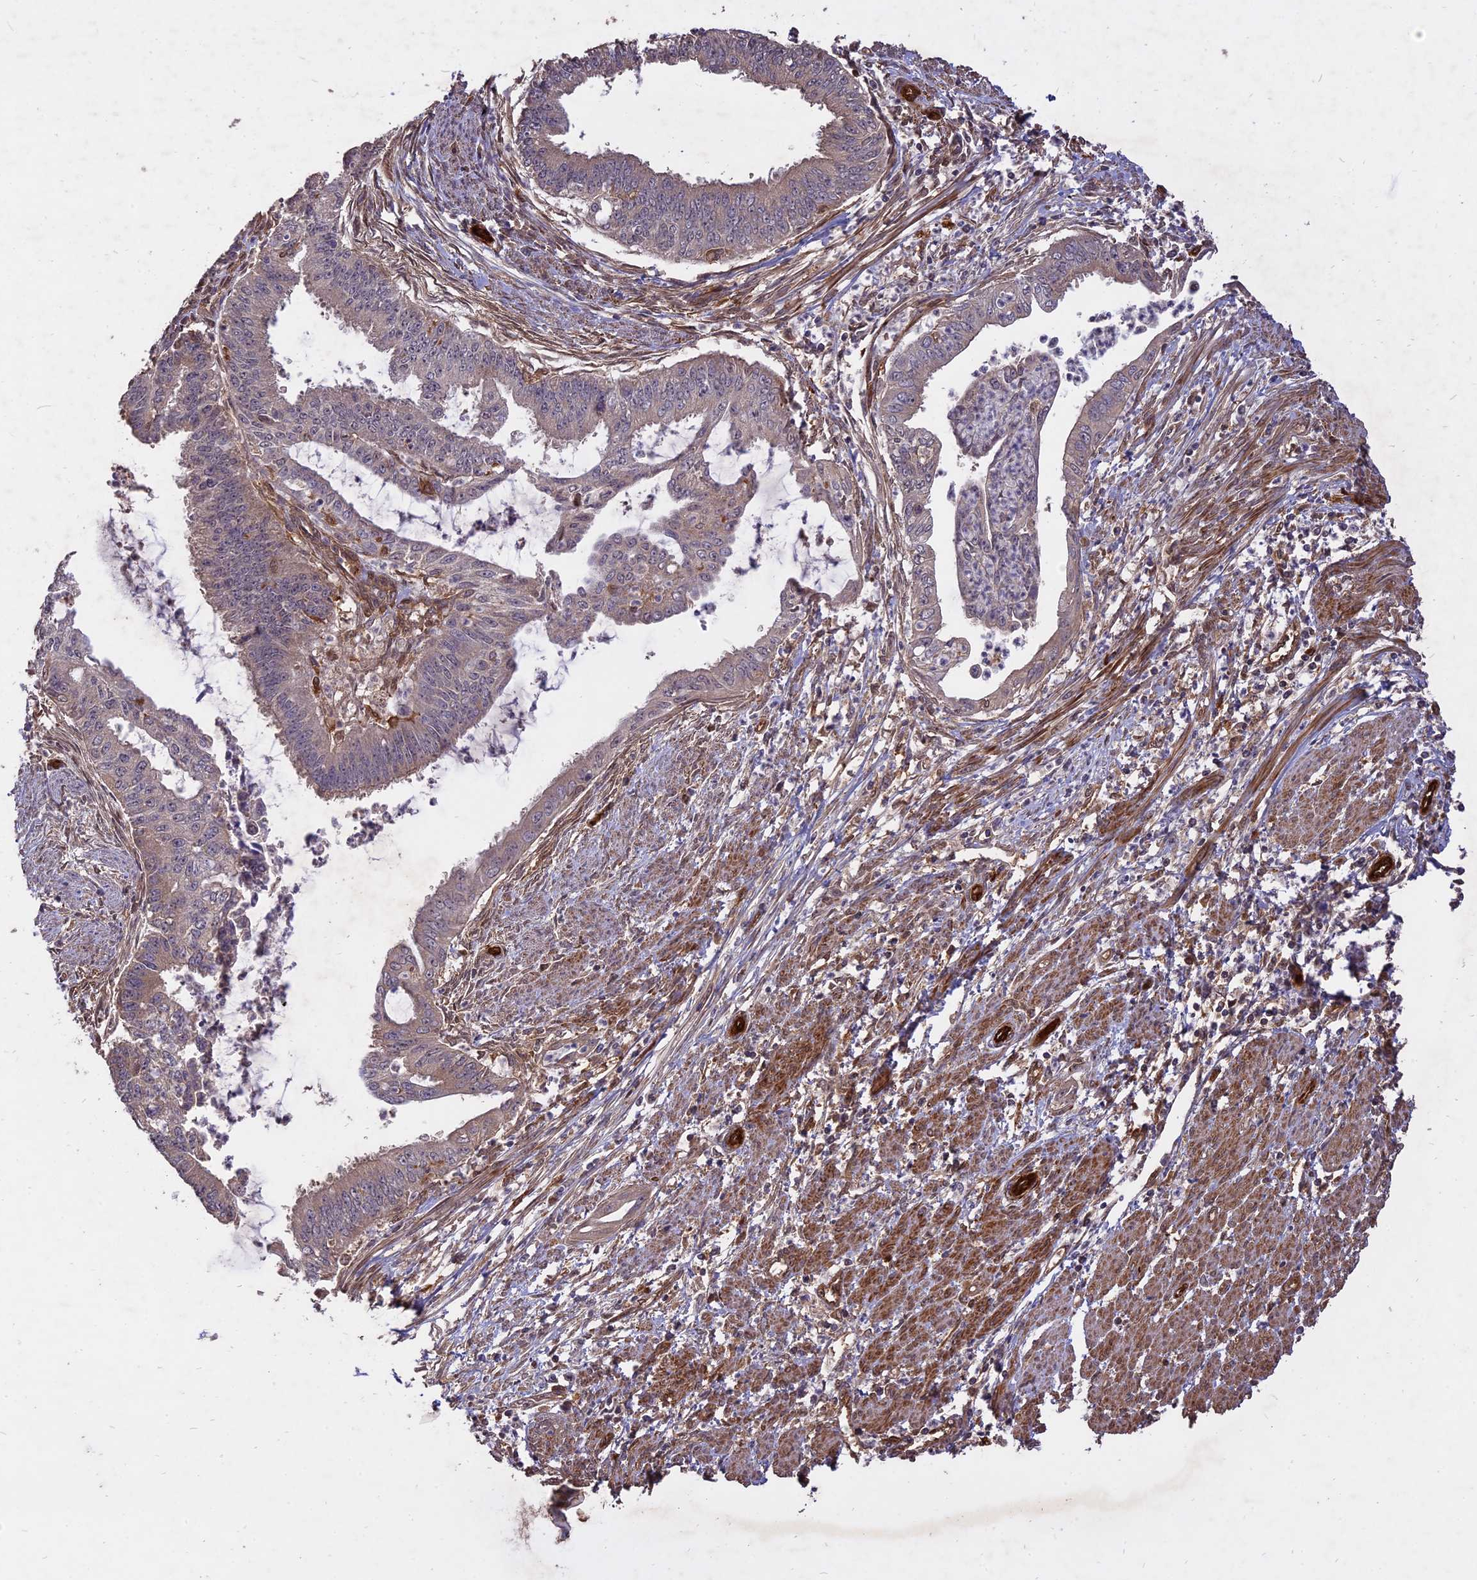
{"staining": {"intensity": "negative", "quantity": "none", "location": "none"}, "tissue": "endometrial cancer", "cell_type": "Tumor cells", "image_type": "cancer", "snomed": [{"axis": "morphology", "description": "Adenocarcinoma, NOS"}, {"axis": "topography", "description": "Endometrium"}], "caption": "High power microscopy histopathology image of an immunohistochemistry micrograph of endometrial cancer, revealing no significant expression in tumor cells.", "gene": "SAC3D1", "patient": {"sex": "female", "age": 73}}